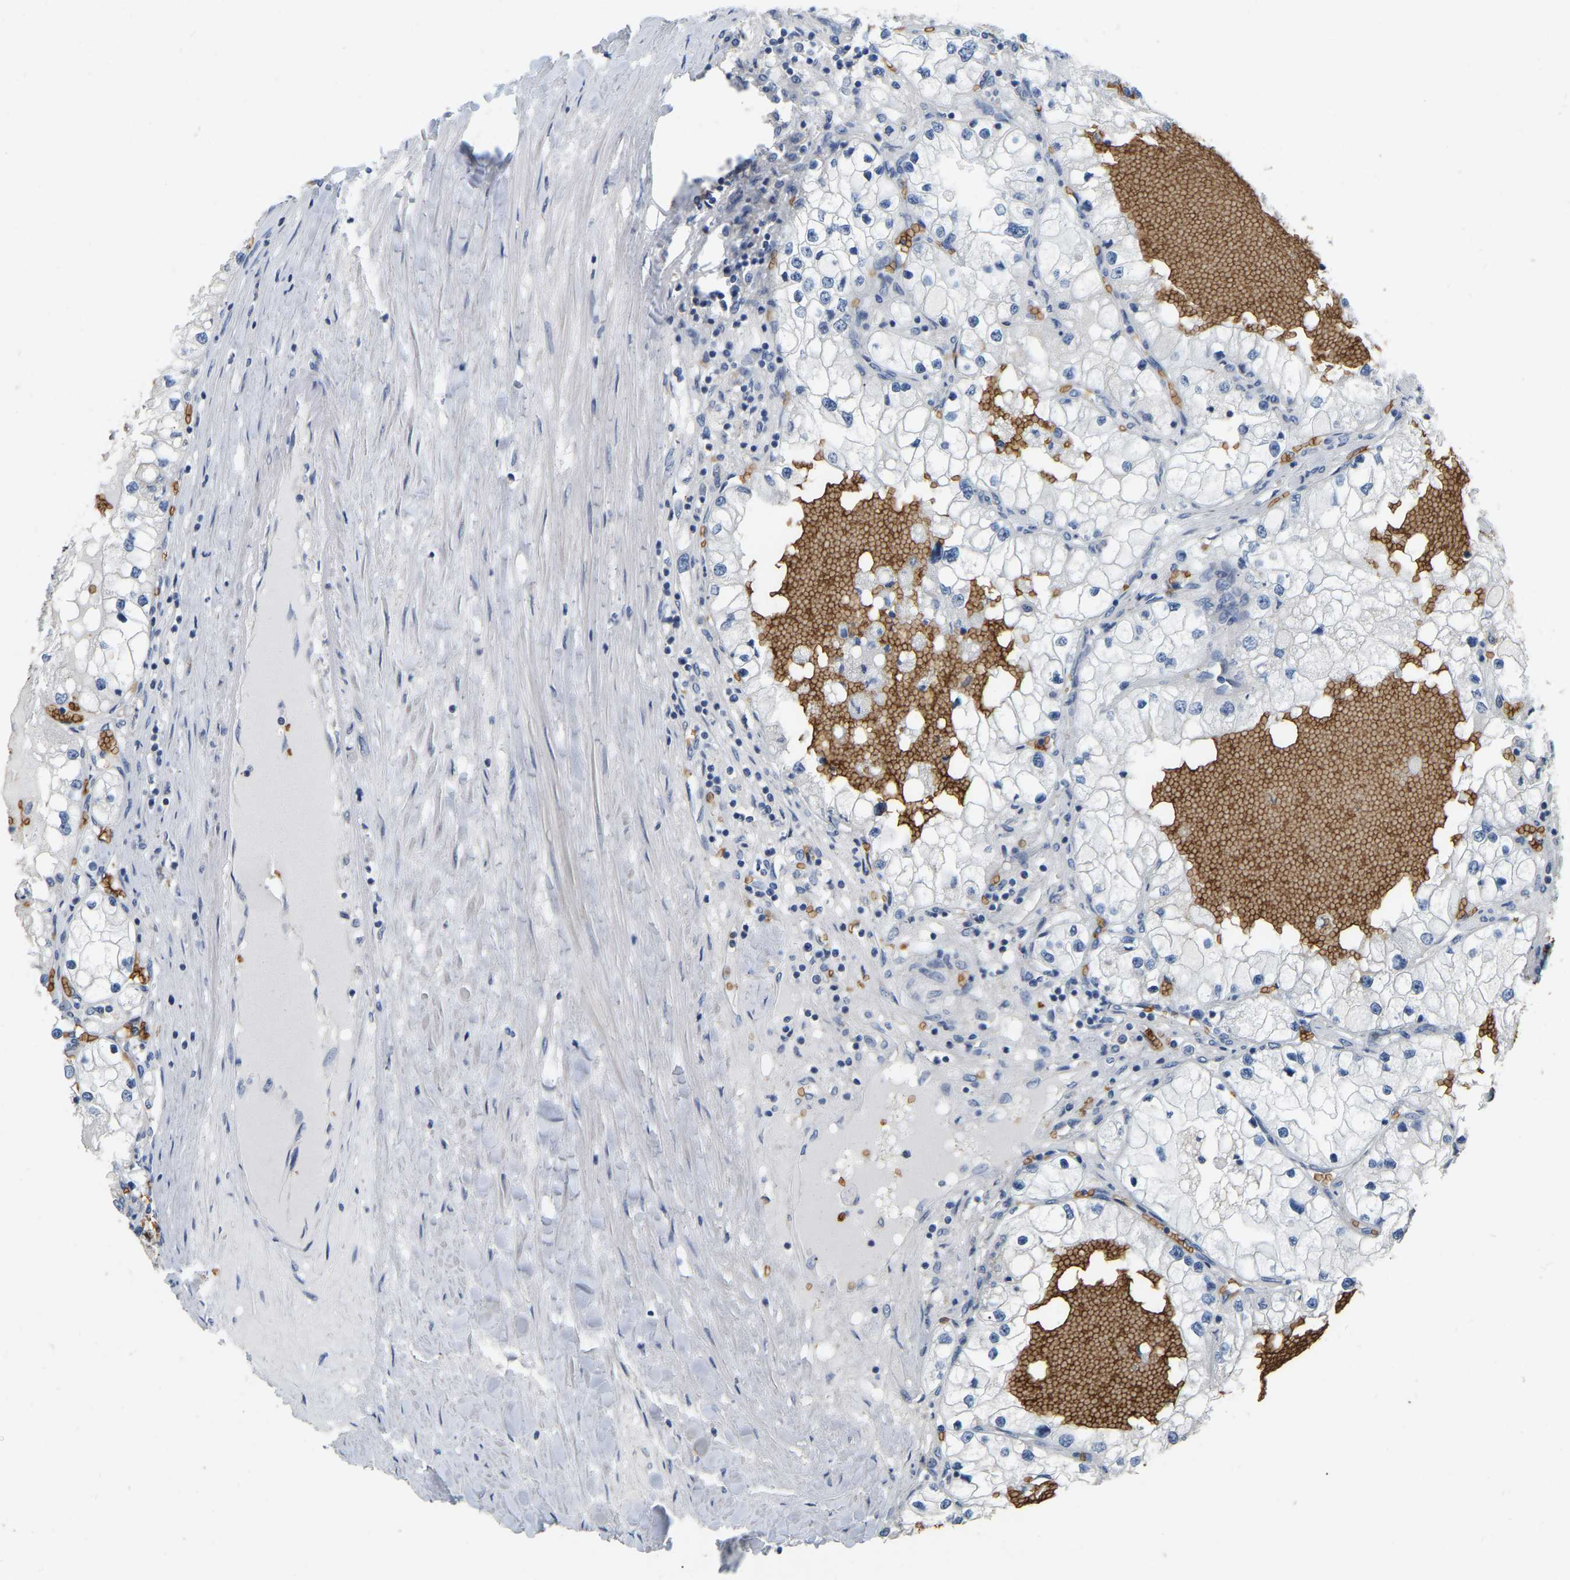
{"staining": {"intensity": "negative", "quantity": "none", "location": "none"}, "tissue": "renal cancer", "cell_type": "Tumor cells", "image_type": "cancer", "snomed": [{"axis": "morphology", "description": "Adenocarcinoma, NOS"}, {"axis": "topography", "description": "Kidney"}], "caption": "This micrograph is of renal adenocarcinoma stained with immunohistochemistry (IHC) to label a protein in brown with the nuclei are counter-stained blue. There is no positivity in tumor cells. Nuclei are stained in blue.", "gene": "CFAP298", "patient": {"sex": "male", "age": 68}}